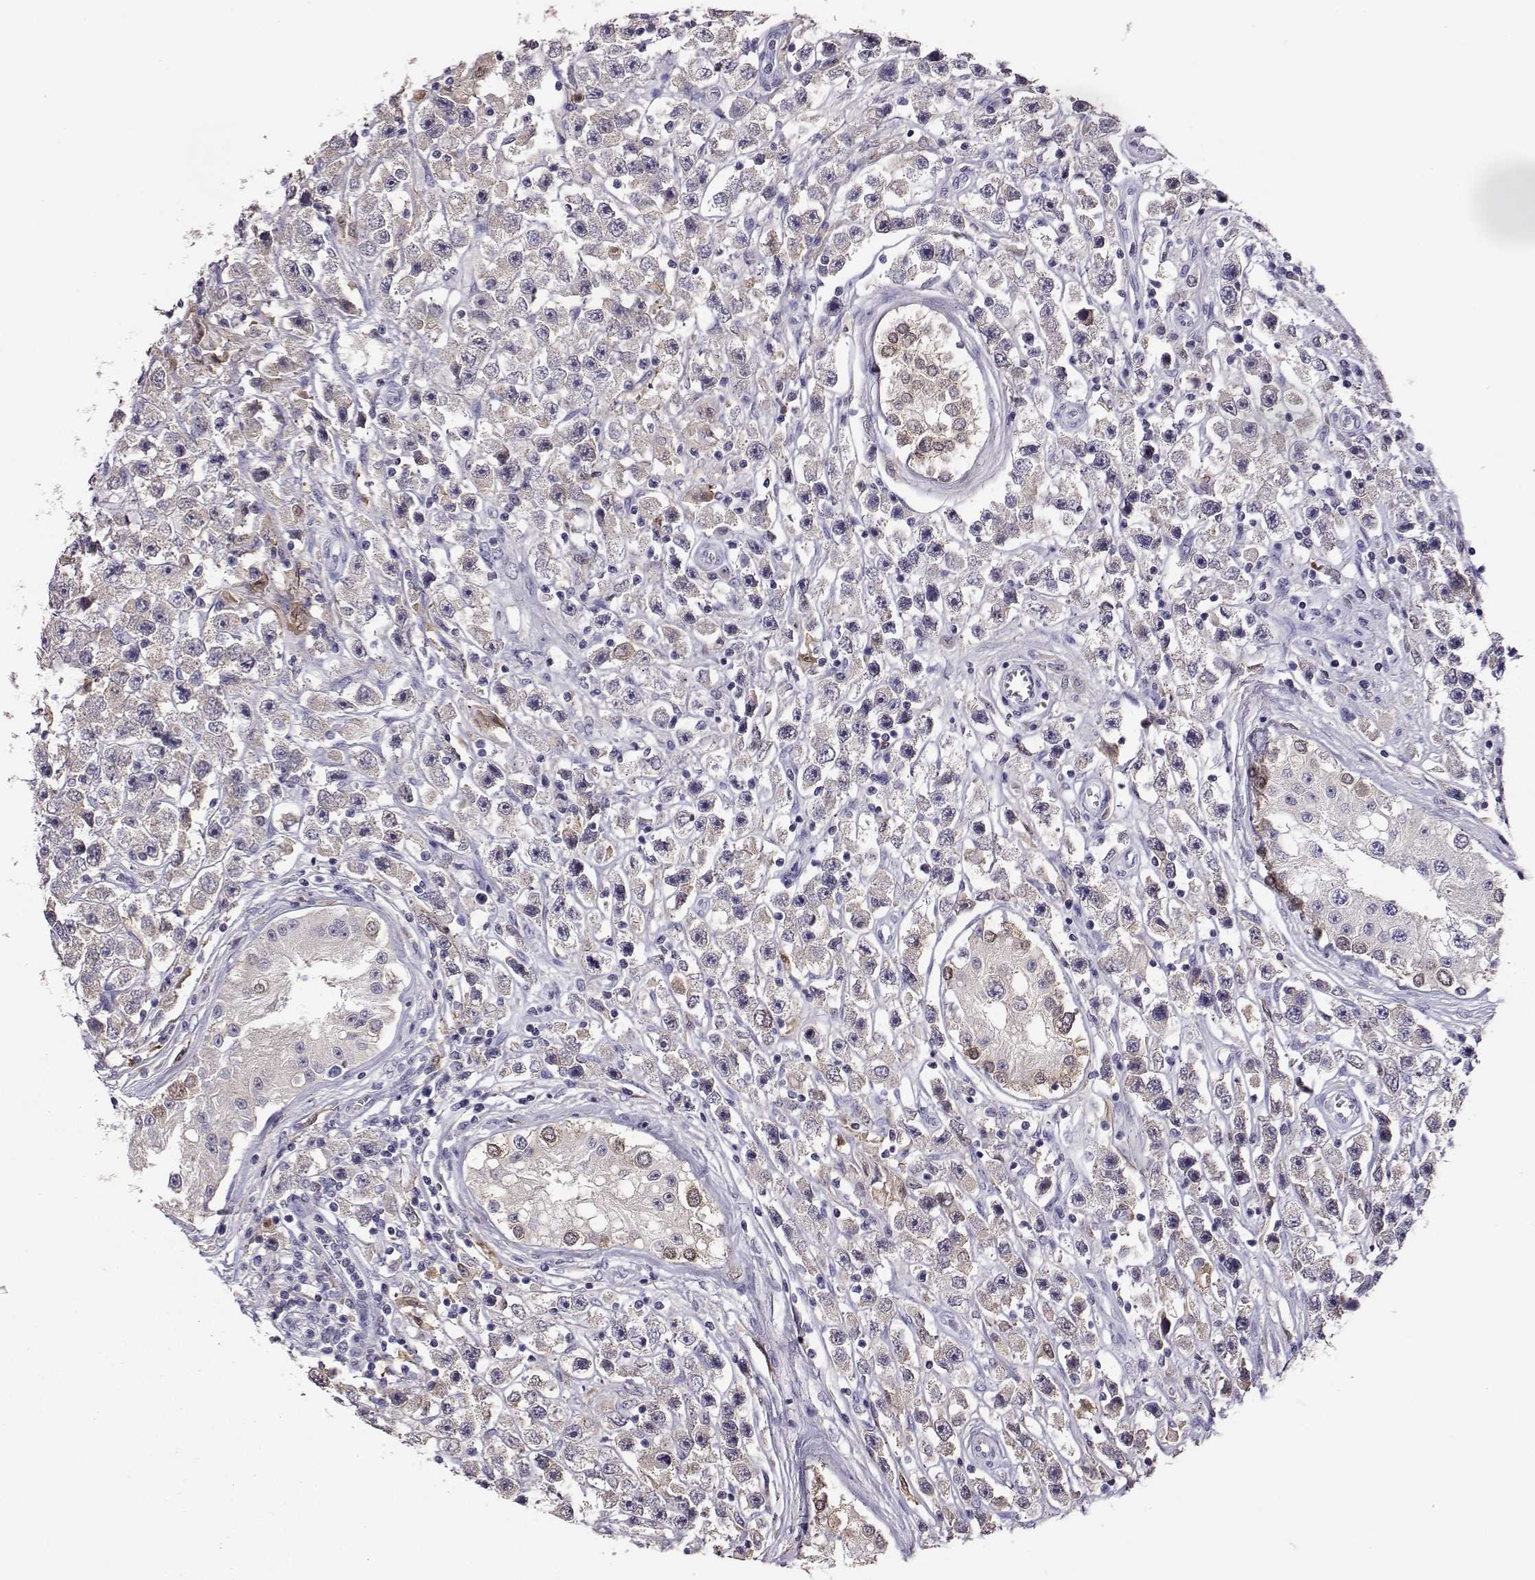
{"staining": {"intensity": "negative", "quantity": "none", "location": "none"}, "tissue": "testis cancer", "cell_type": "Tumor cells", "image_type": "cancer", "snomed": [{"axis": "morphology", "description": "Seminoma, NOS"}, {"axis": "topography", "description": "Testis"}], "caption": "This is an immunohistochemistry histopathology image of human testis seminoma. There is no positivity in tumor cells.", "gene": "AKR1B1", "patient": {"sex": "male", "age": 45}}